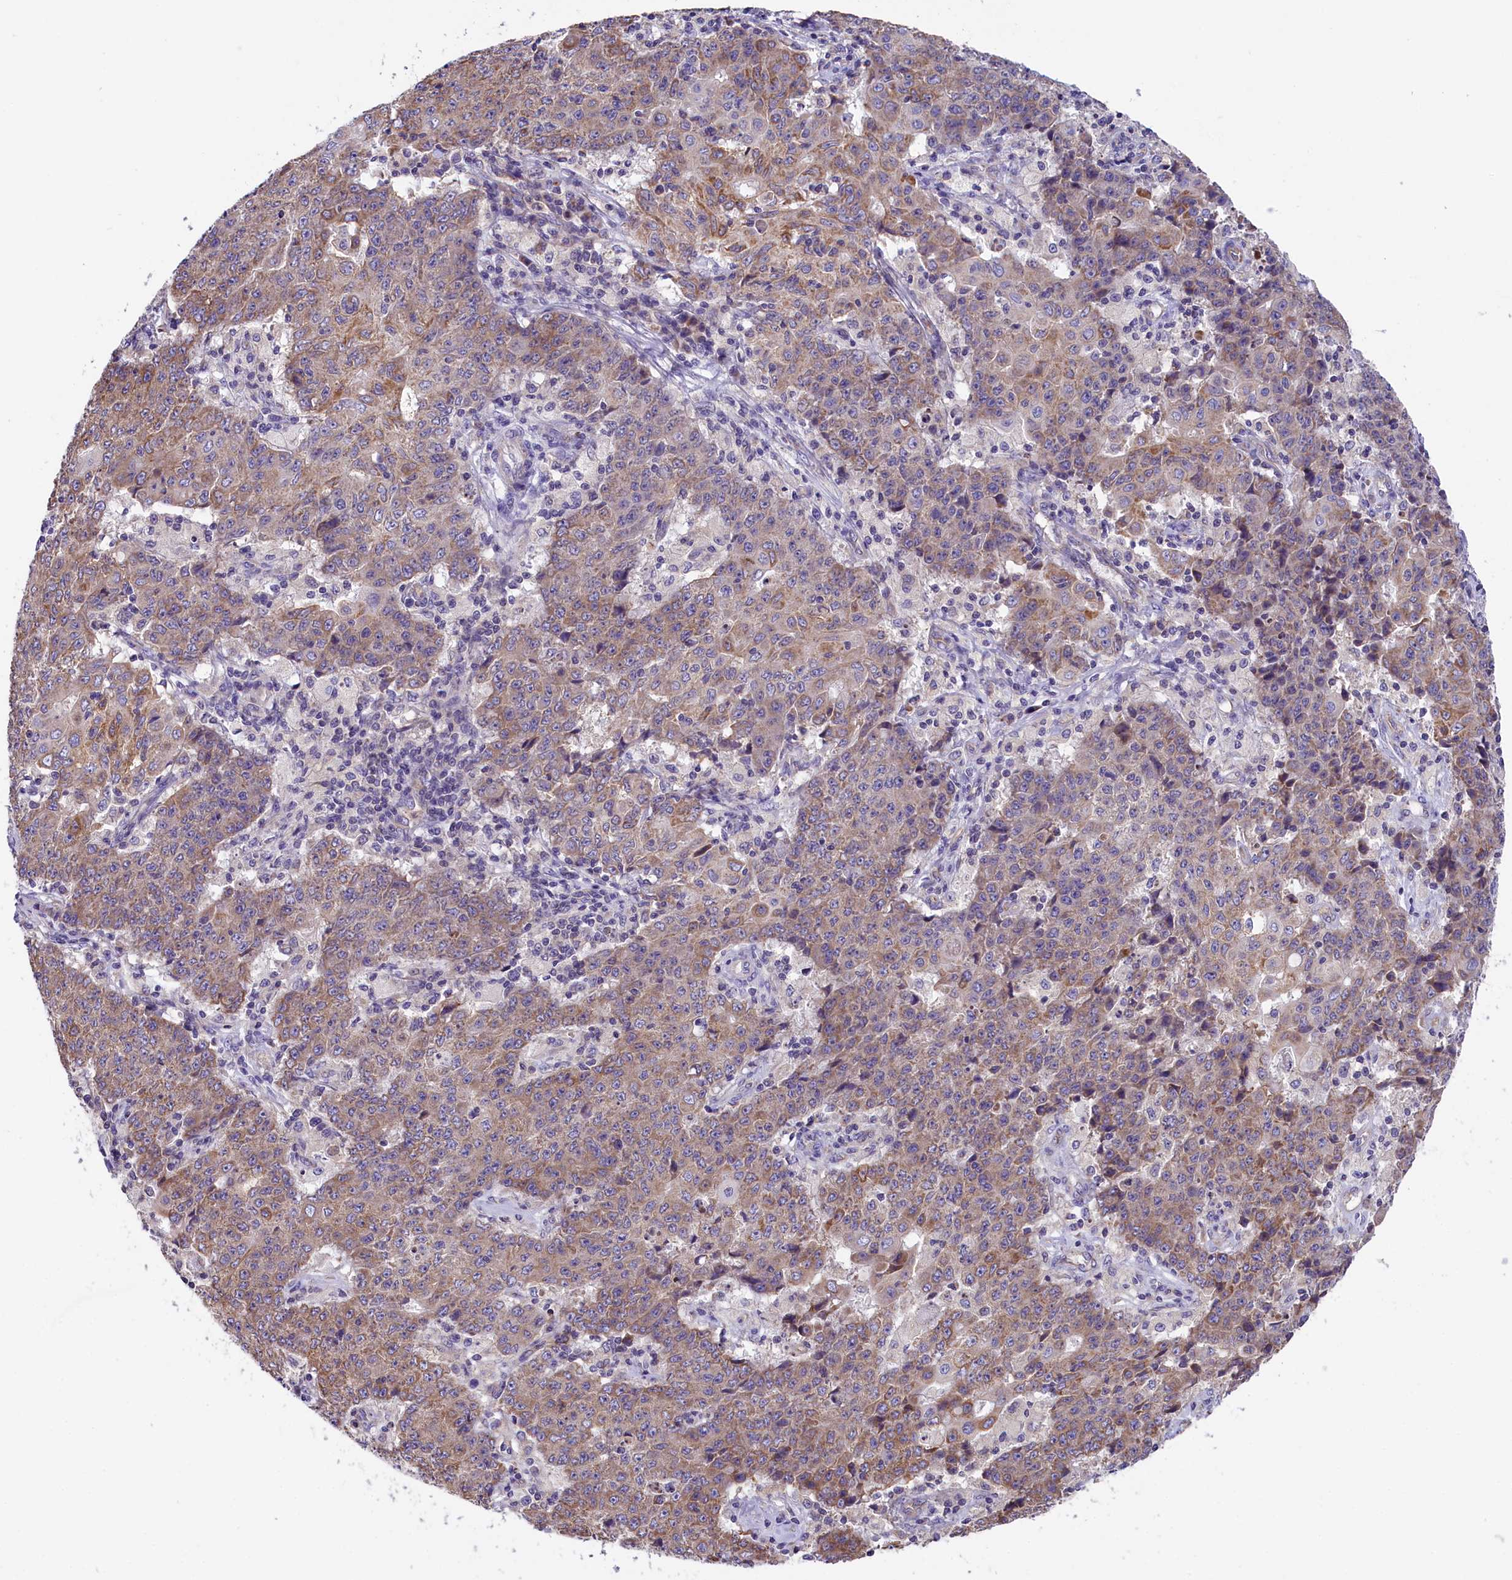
{"staining": {"intensity": "moderate", "quantity": "<25%", "location": "cytoplasmic/membranous"}, "tissue": "ovarian cancer", "cell_type": "Tumor cells", "image_type": "cancer", "snomed": [{"axis": "morphology", "description": "Carcinoma, endometroid"}, {"axis": "topography", "description": "Ovary"}], "caption": "Protein expression analysis of endometroid carcinoma (ovarian) displays moderate cytoplasmic/membranous staining in approximately <25% of tumor cells.", "gene": "DNAJB9", "patient": {"sex": "female", "age": 42}}